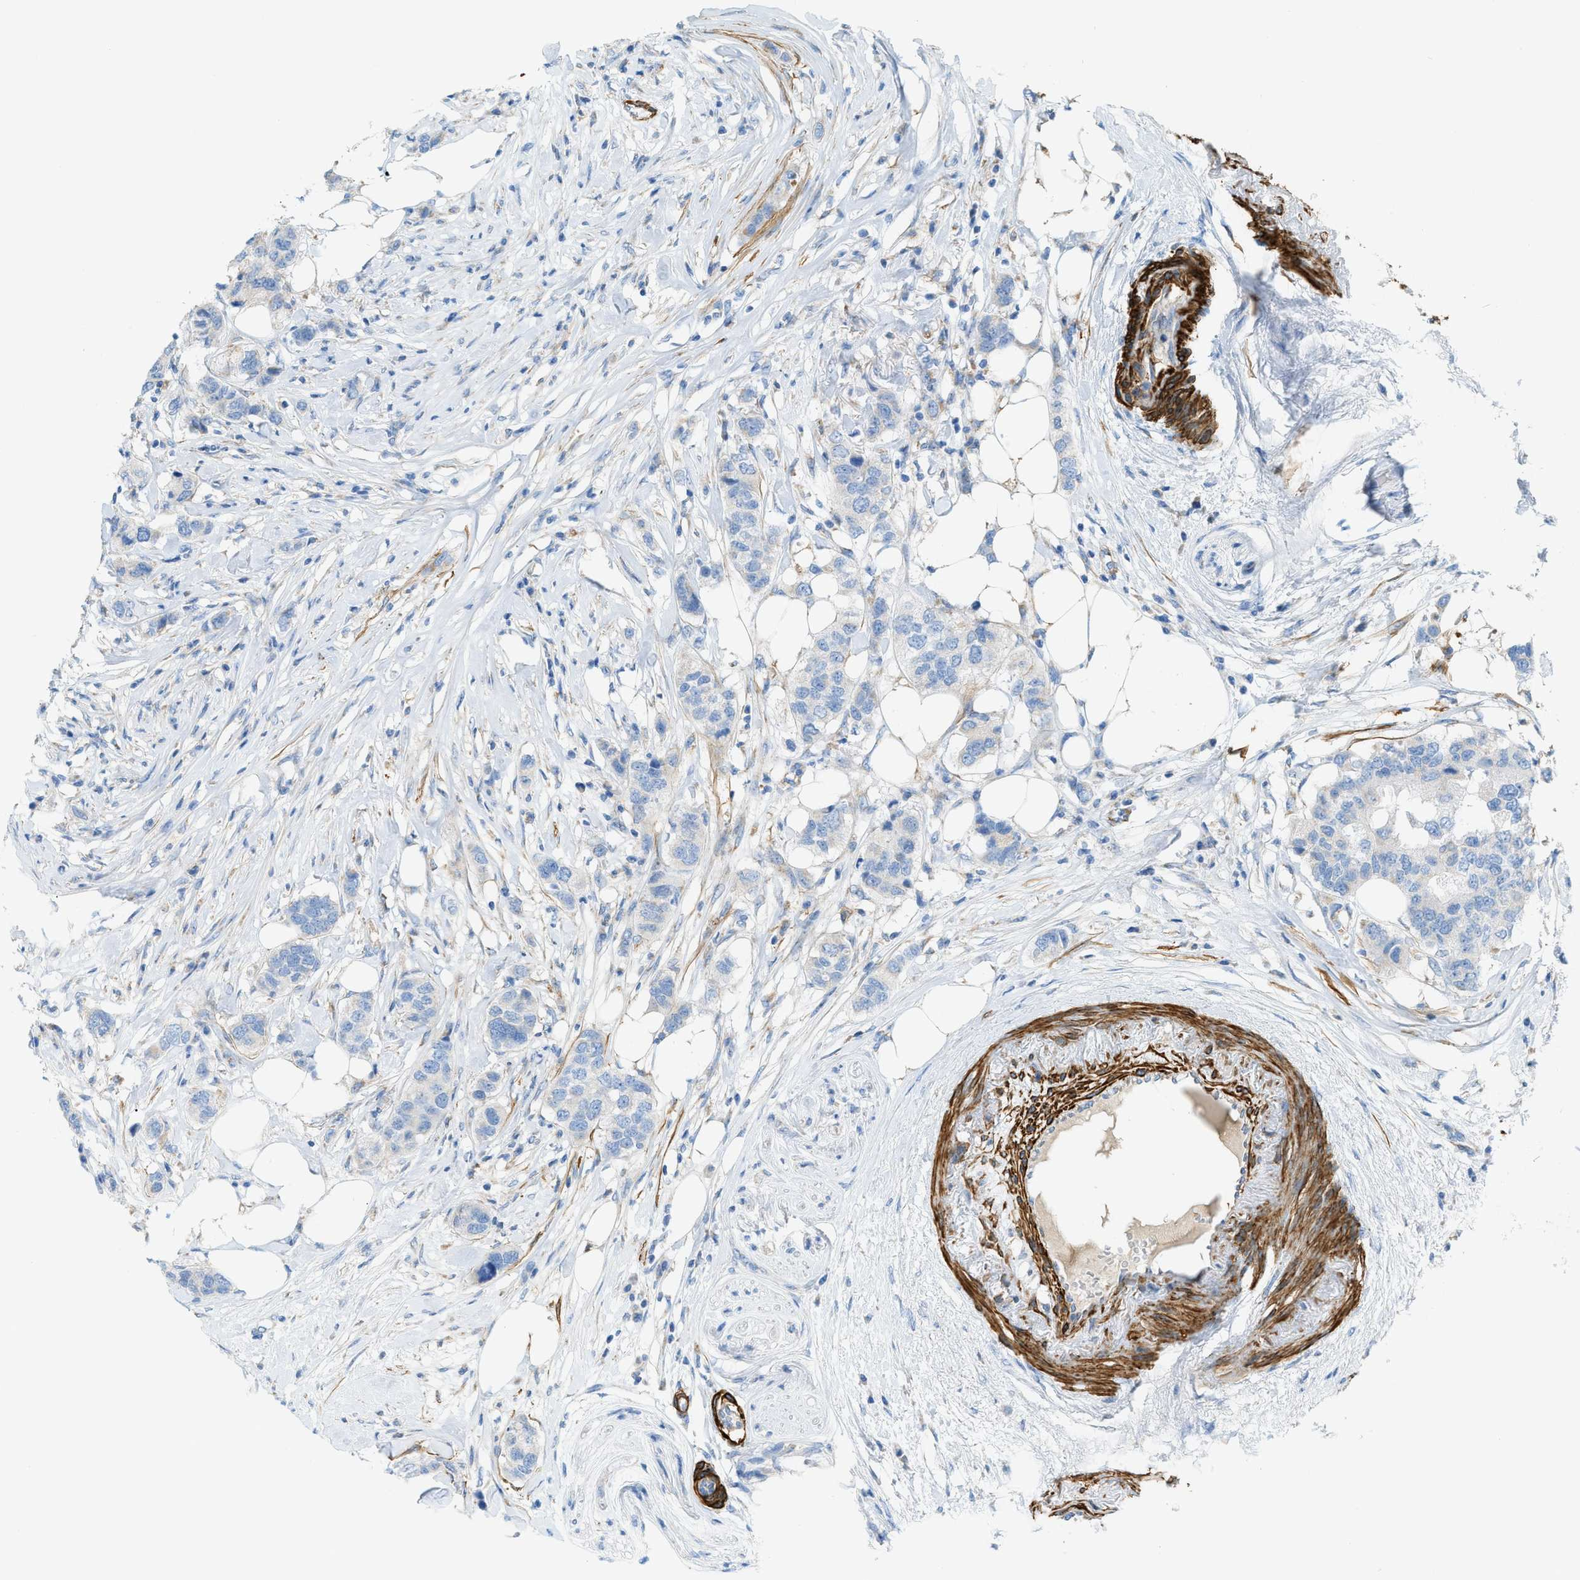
{"staining": {"intensity": "negative", "quantity": "none", "location": "none"}, "tissue": "breast cancer", "cell_type": "Tumor cells", "image_type": "cancer", "snomed": [{"axis": "morphology", "description": "Duct carcinoma"}, {"axis": "topography", "description": "Breast"}], "caption": "A histopathology image of infiltrating ductal carcinoma (breast) stained for a protein demonstrates no brown staining in tumor cells.", "gene": "MYH11", "patient": {"sex": "female", "age": 50}}